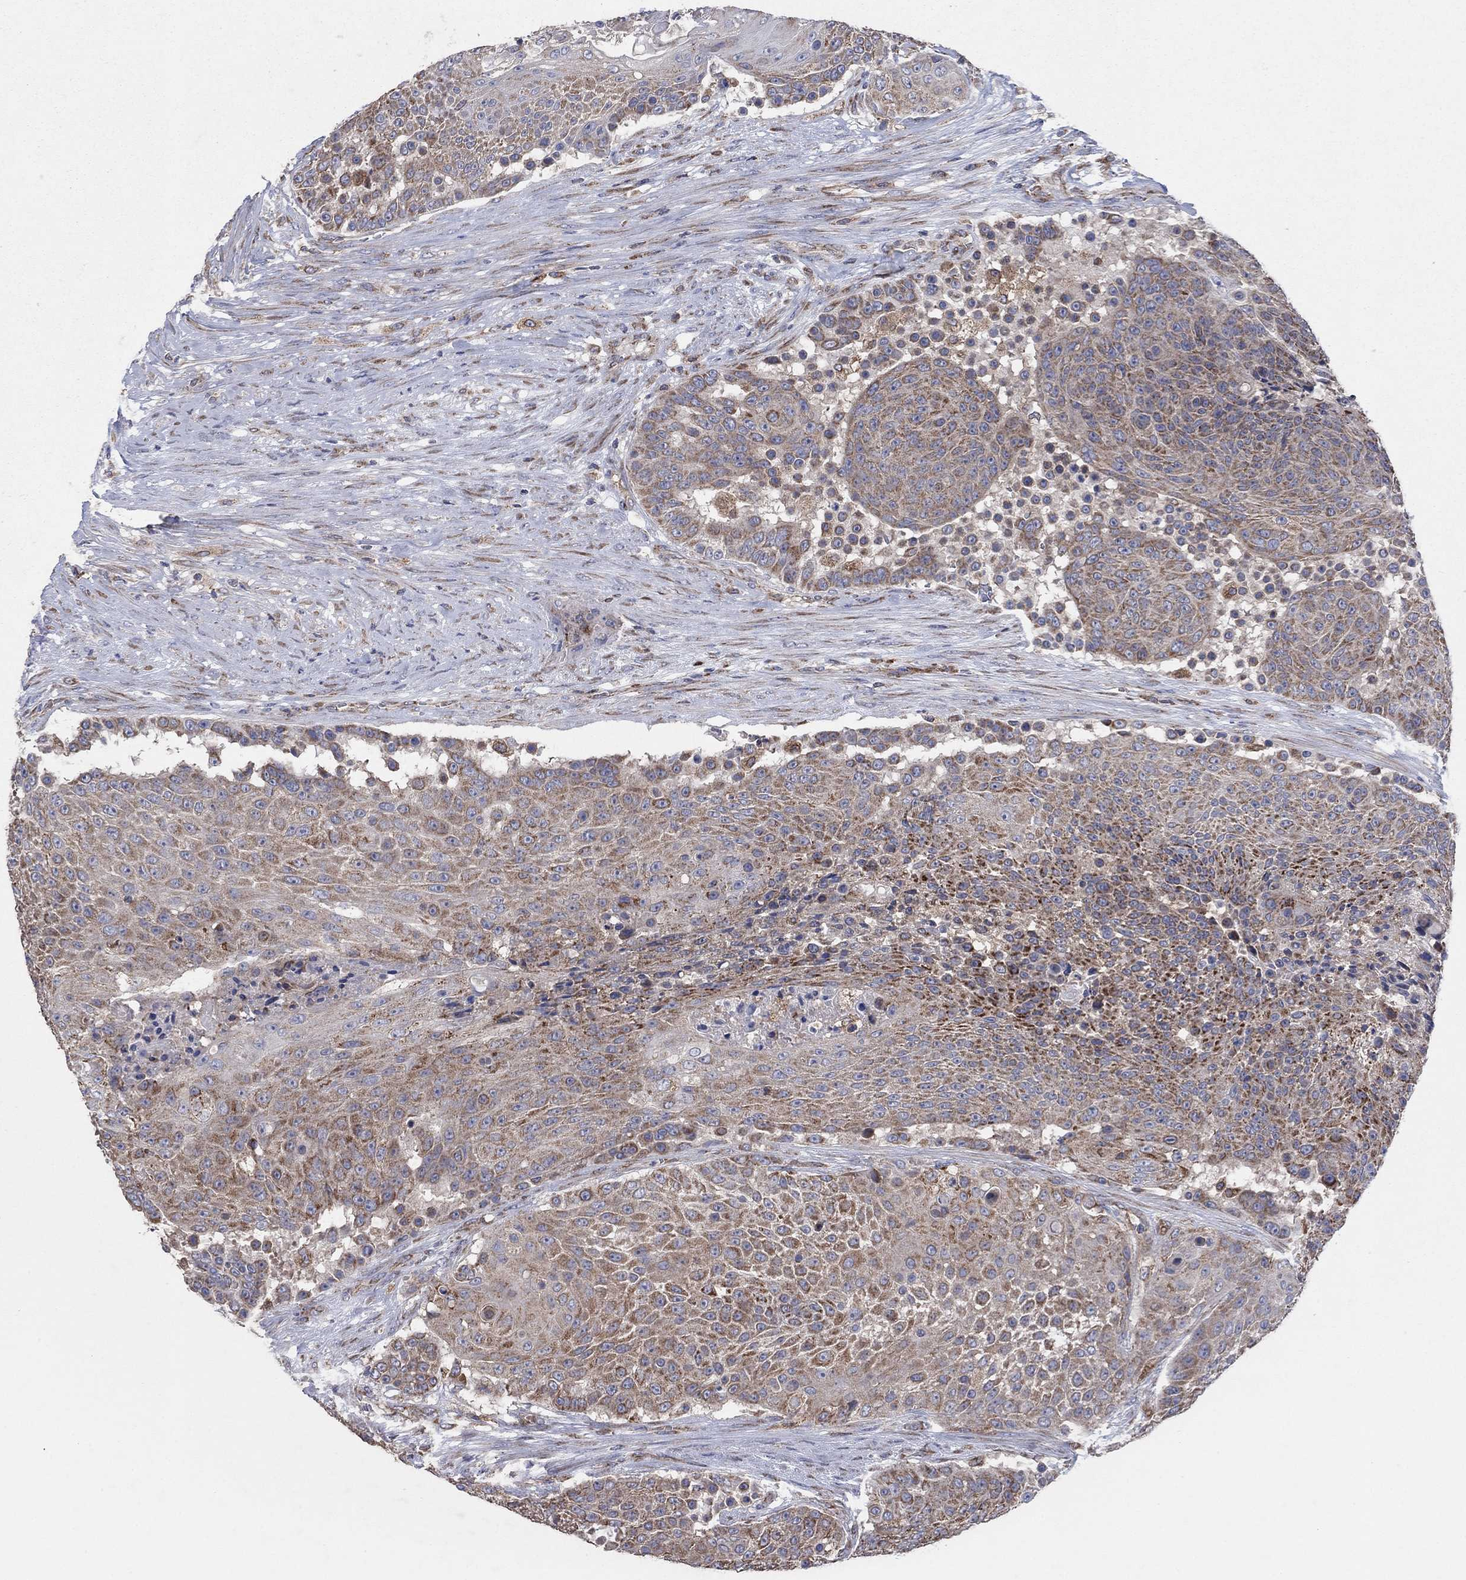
{"staining": {"intensity": "moderate", "quantity": ">75%", "location": "cytoplasmic/membranous"}, "tissue": "urothelial cancer", "cell_type": "Tumor cells", "image_type": "cancer", "snomed": [{"axis": "morphology", "description": "Urothelial carcinoma, High grade"}, {"axis": "topography", "description": "Urinary bladder"}], "caption": "Immunohistochemistry (IHC) micrograph of neoplastic tissue: urothelial cancer stained using immunohistochemistry displays medium levels of moderate protein expression localized specifically in the cytoplasmic/membranous of tumor cells, appearing as a cytoplasmic/membranous brown color.", "gene": "NCEH1", "patient": {"sex": "female", "age": 63}}